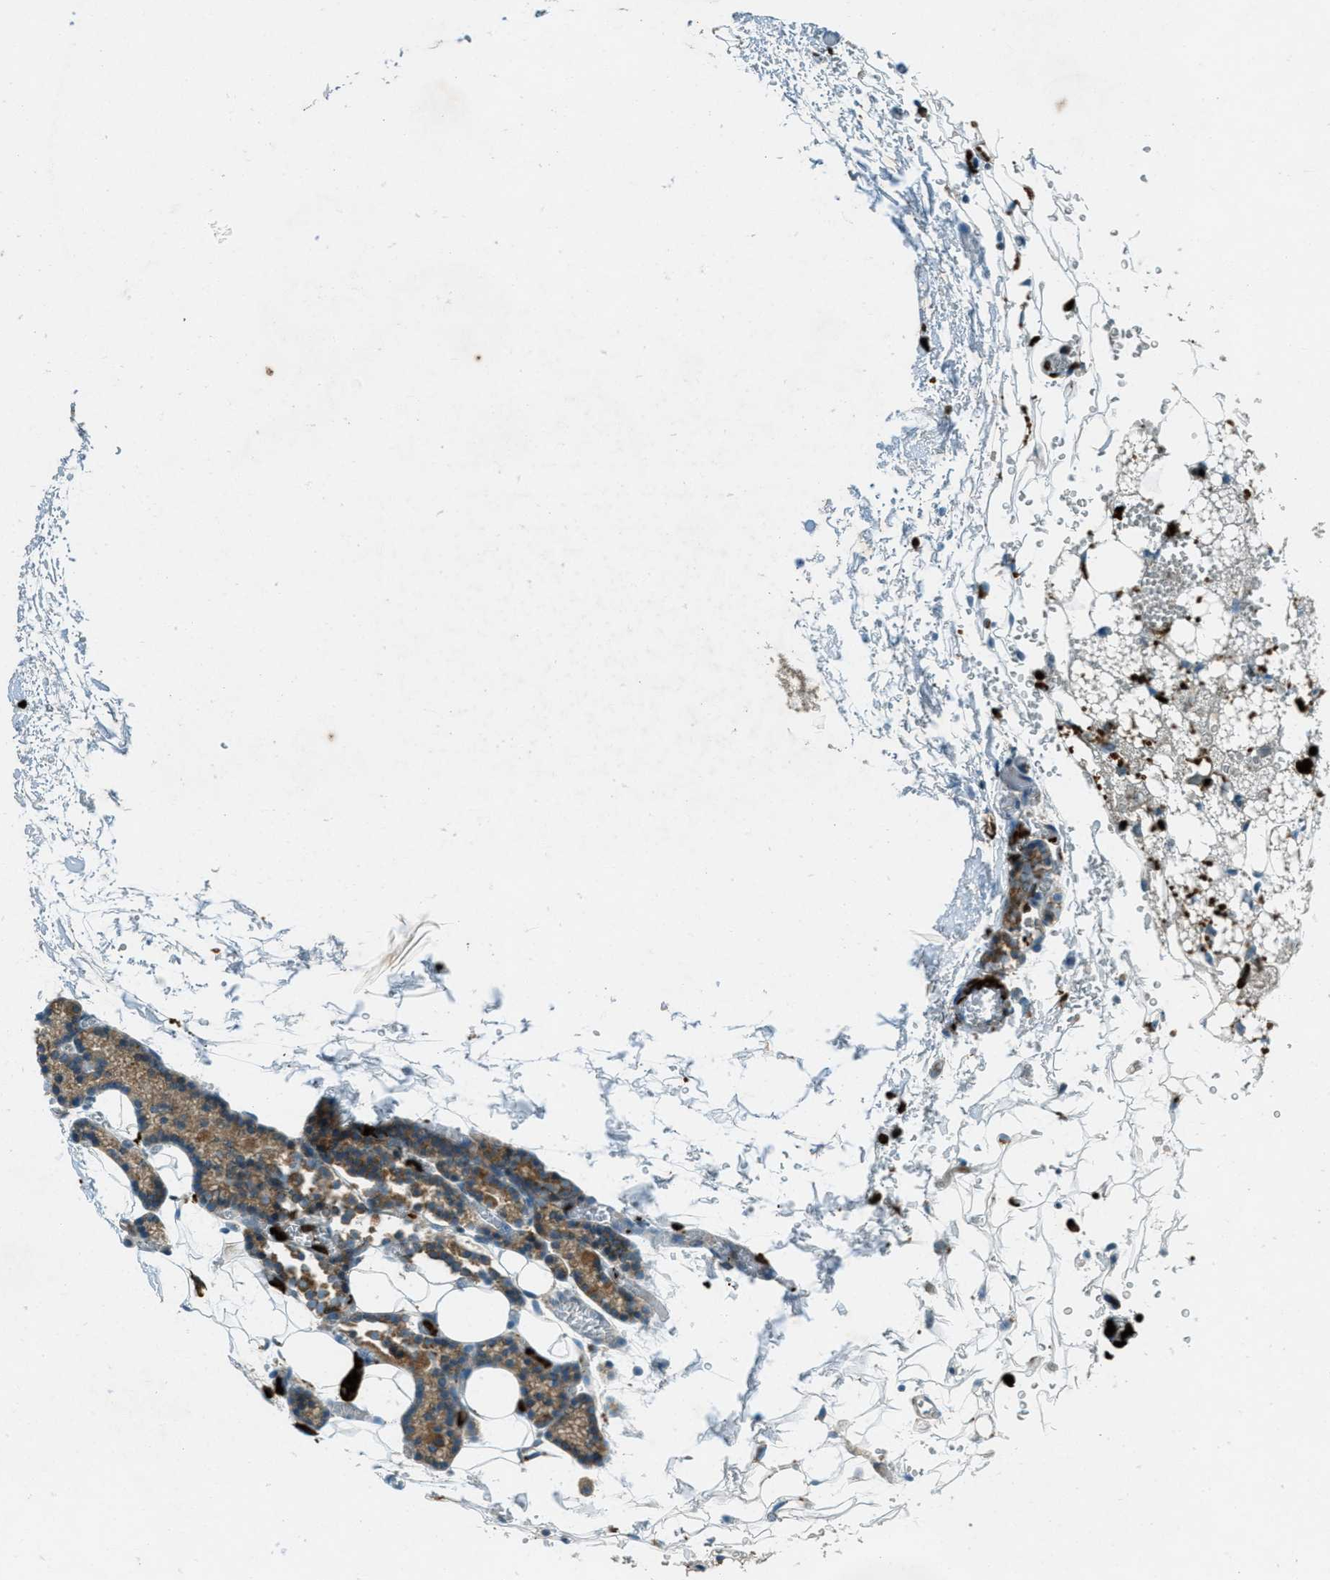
{"staining": {"intensity": "moderate", "quantity": ">75%", "location": "cytoplasmic/membranous"}, "tissue": "parathyroid gland", "cell_type": "Glandular cells", "image_type": "normal", "snomed": [{"axis": "morphology", "description": "Normal tissue, NOS"}, {"axis": "morphology", "description": "Adenoma, NOS"}, {"axis": "topography", "description": "Parathyroid gland"}], "caption": "Moderate cytoplasmic/membranous protein positivity is identified in about >75% of glandular cells in parathyroid gland.", "gene": "FAR1", "patient": {"sex": "female", "age": 58}}